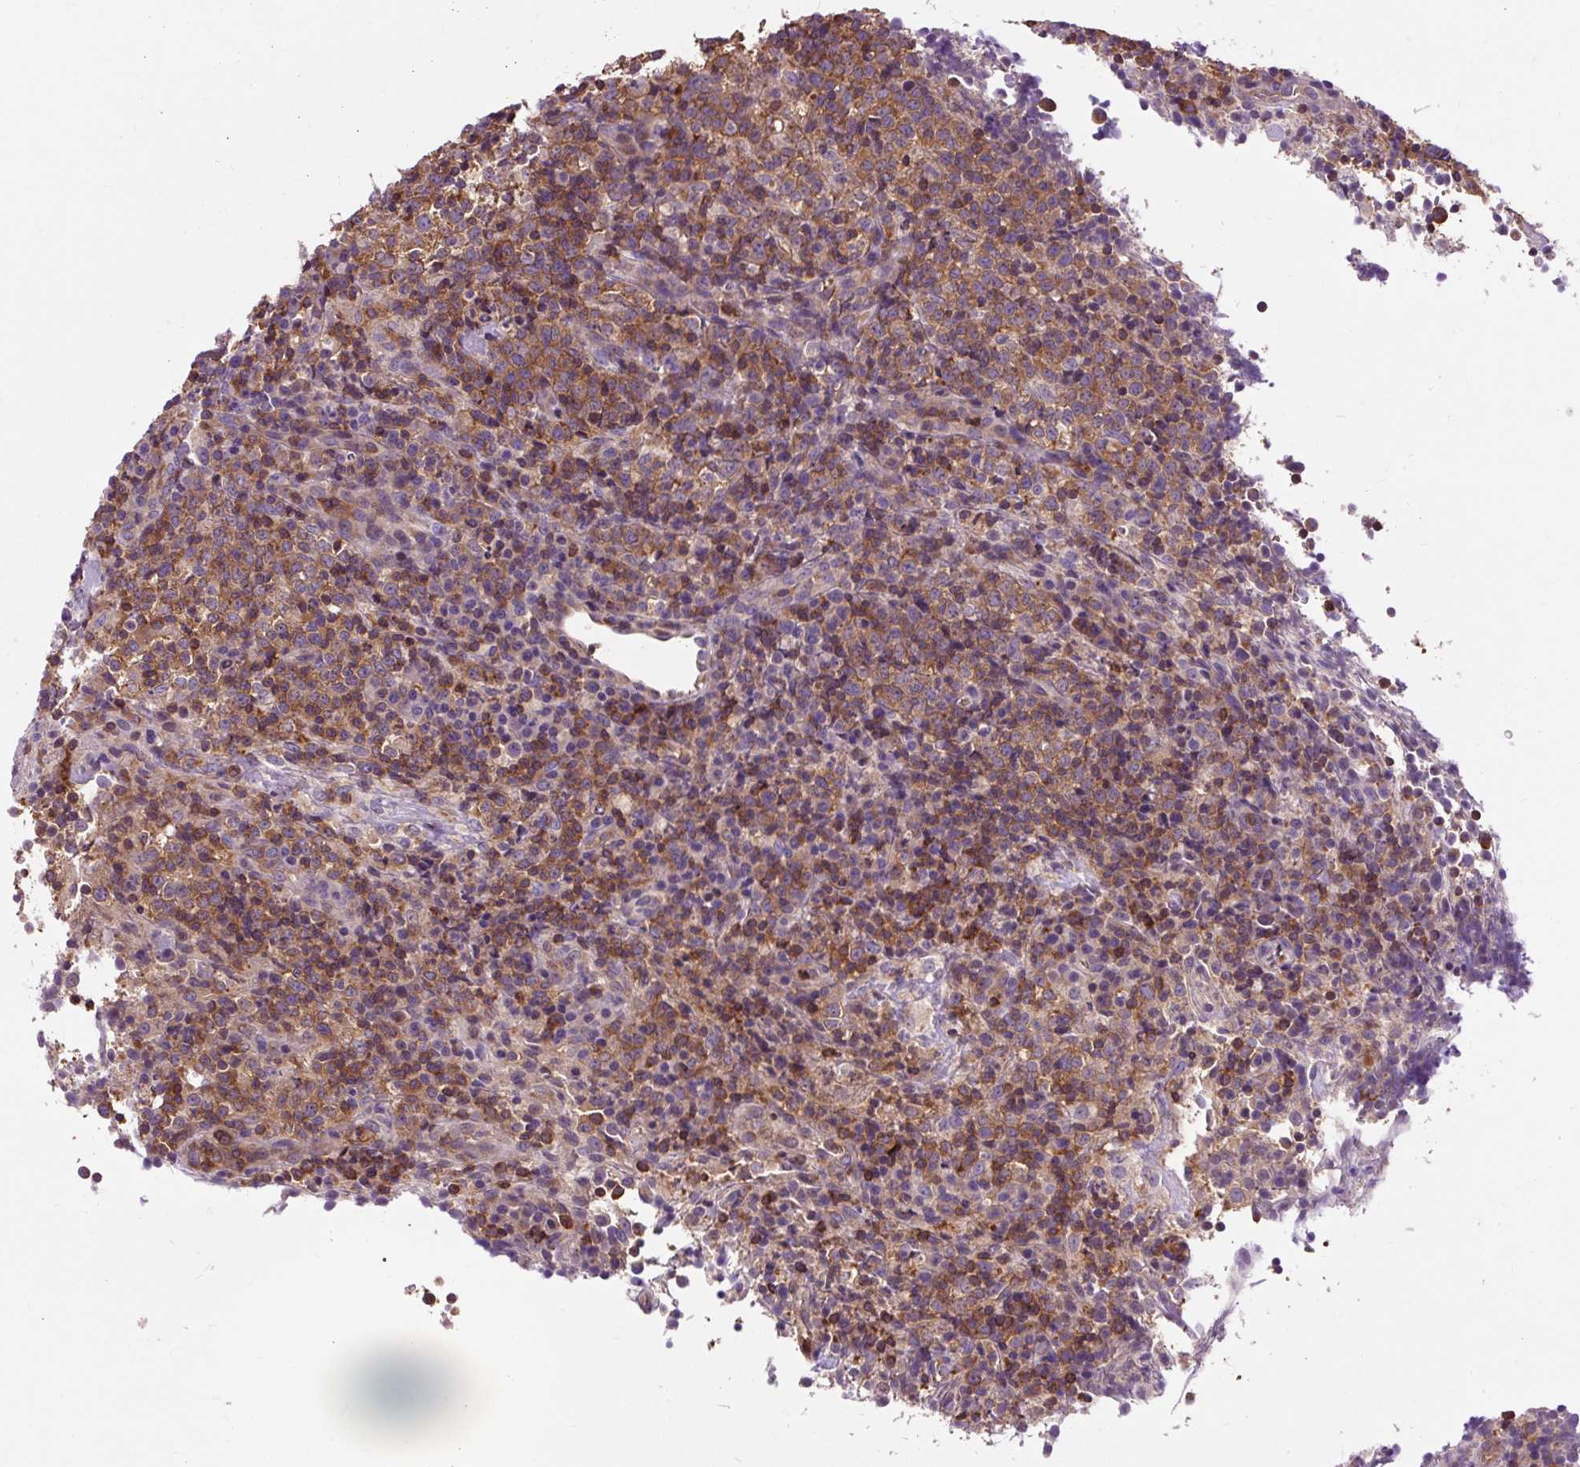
{"staining": {"intensity": "moderate", "quantity": ">75%", "location": "cytoplasmic/membranous"}, "tissue": "lymphoma", "cell_type": "Tumor cells", "image_type": "cancer", "snomed": [{"axis": "morphology", "description": "Malignant lymphoma, non-Hodgkin's type, High grade"}, {"axis": "topography", "description": "Lymph node"}], "caption": "This is an image of immunohistochemistry staining of lymphoma, which shows moderate expression in the cytoplasmic/membranous of tumor cells.", "gene": "CISD3", "patient": {"sex": "male", "age": 54}}